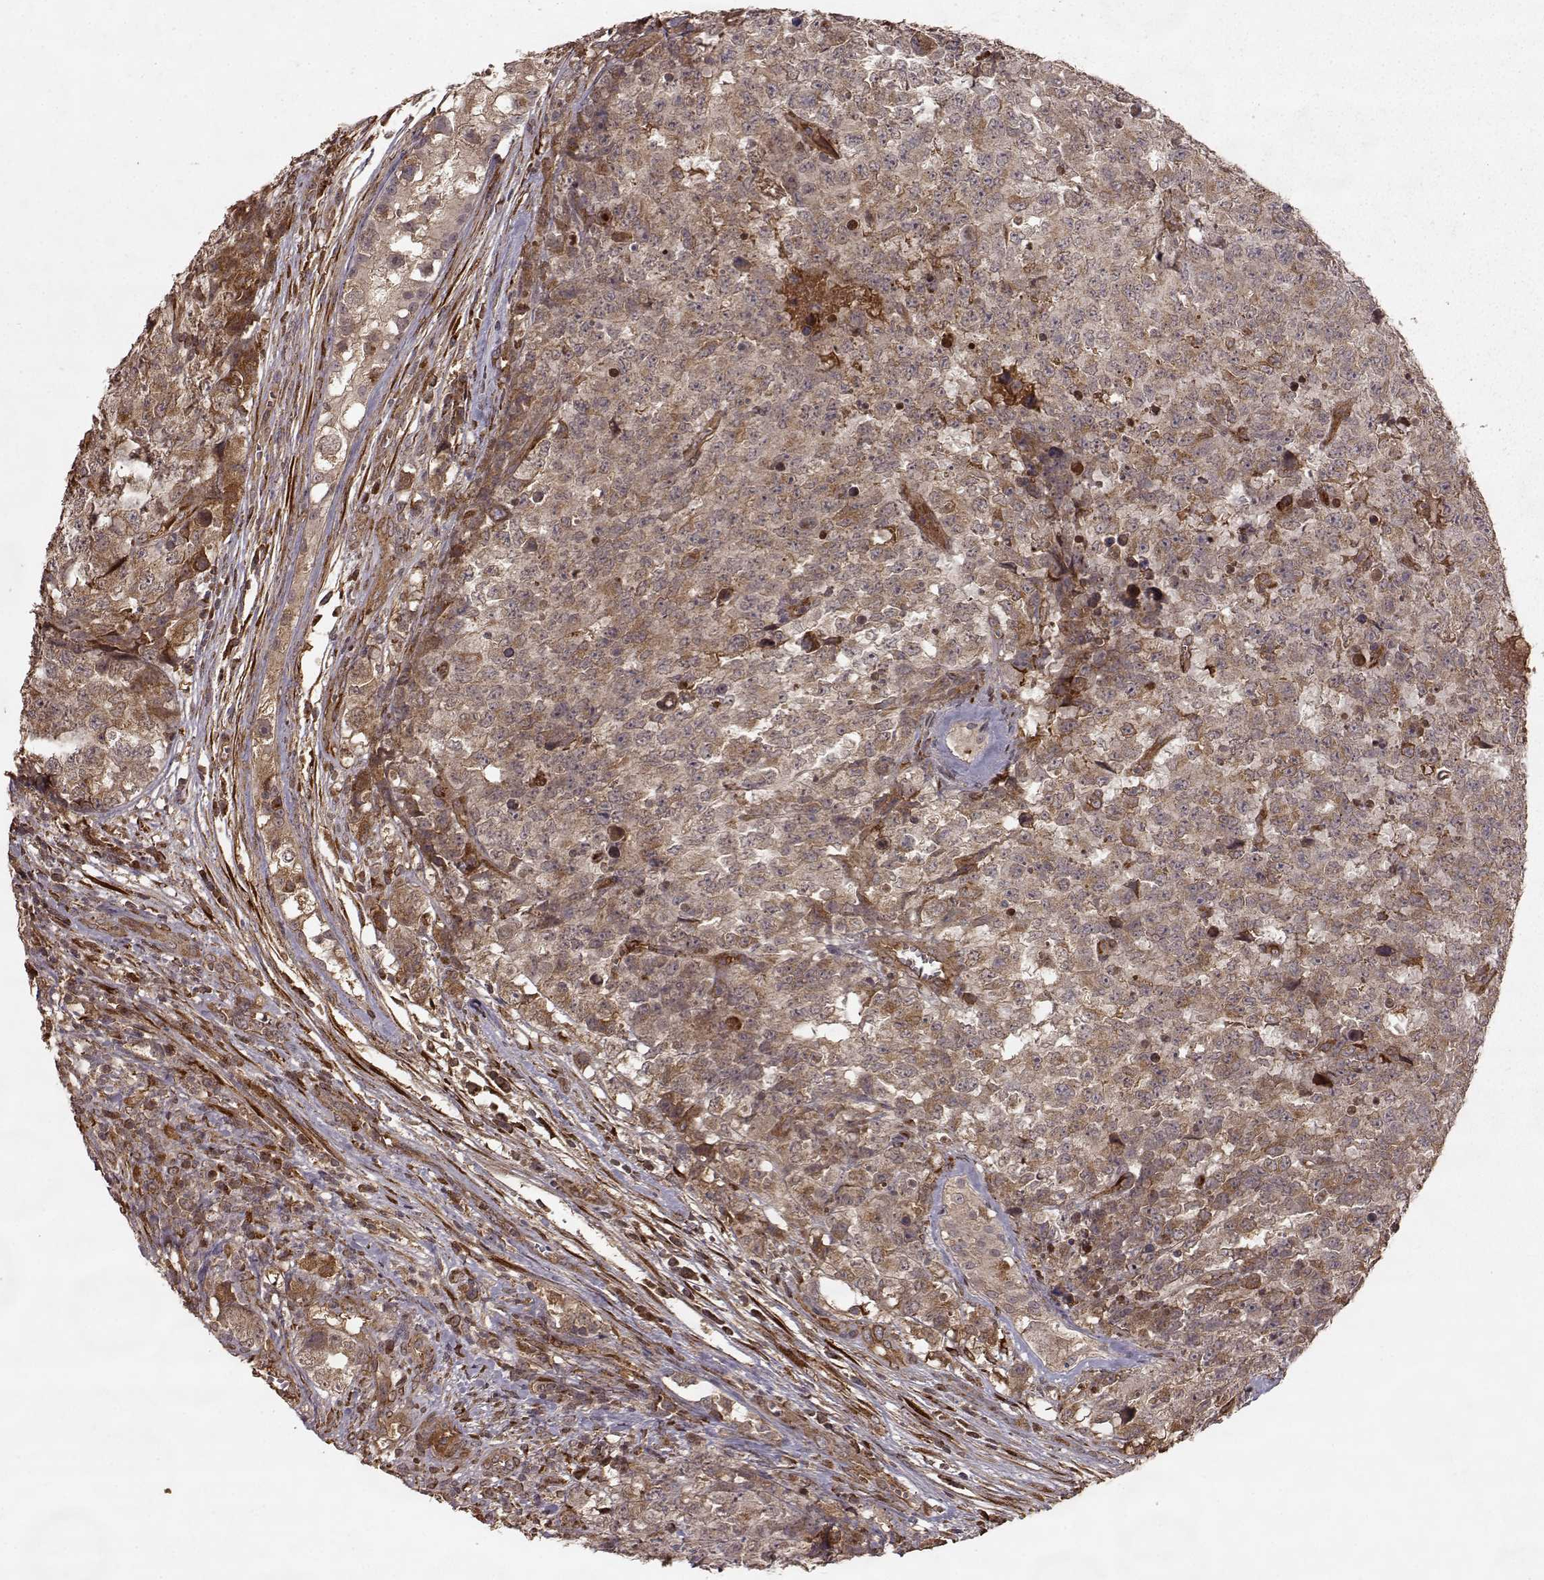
{"staining": {"intensity": "moderate", "quantity": ">75%", "location": "cytoplasmic/membranous"}, "tissue": "testis cancer", "cell_type": "Tumor cells", "image_type": "cancer", "snomed": [{"axis": "morphology", "description": "Carcinoma, Embryonal, NOS"}, {"axis": "topography", "description": "Testis"}], "caption": "Immunohistochemistry (IHC) histopathology image of neoplastic tissue: testis cancer (embryonal carcinoma) stained using immunohistochemistry exhibits medium levels of moderate protein expression localized specifically in the cytoplasmic/membranous of tumor cells, appearing as a cytoplasmic/membranous brown color.", "gene": "FSTL1", "patient": {"sex": "male", "age": 23}}